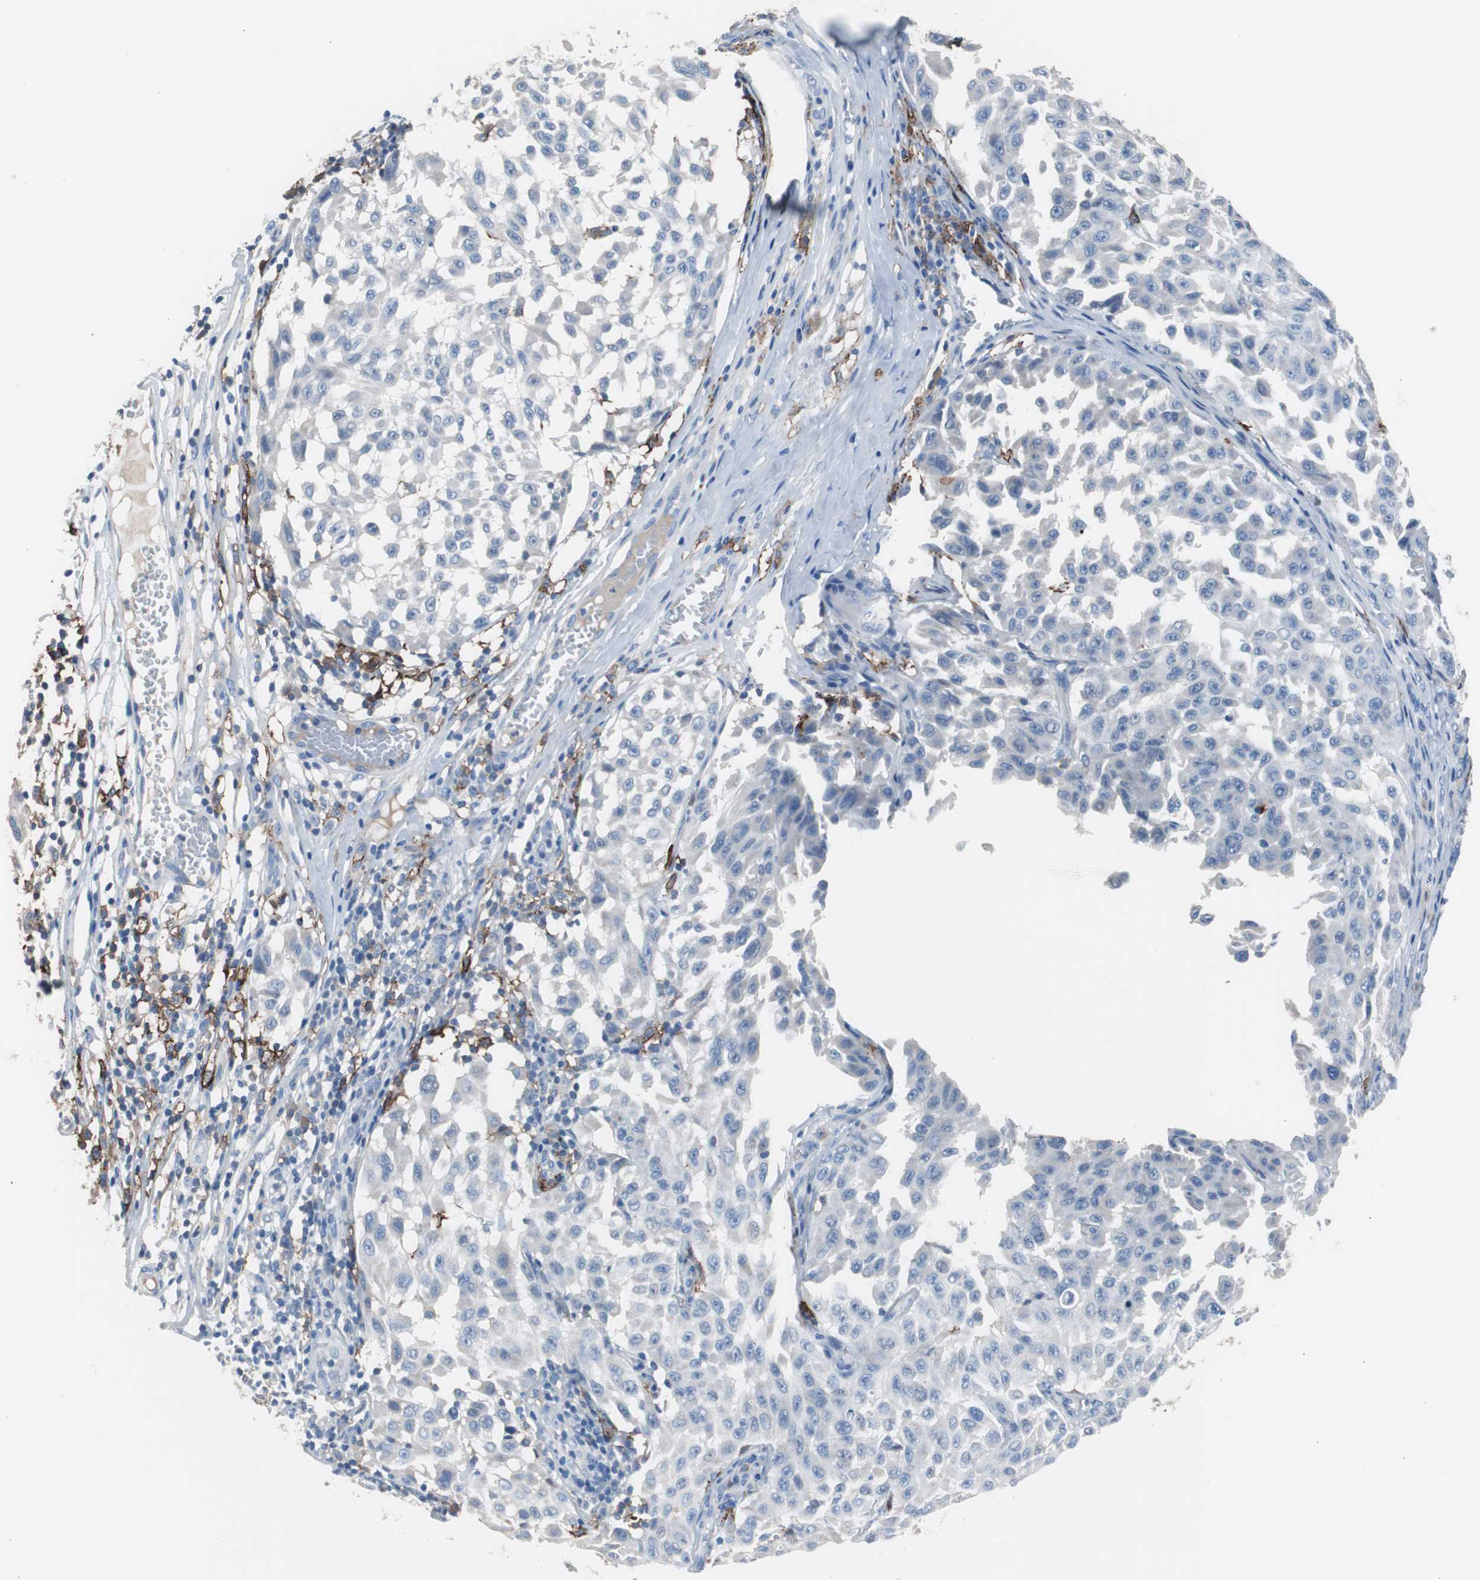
{"staining": {"intensity": "negative", "quantity": "none", "location": "none"}, "tissue": "melanoma", "cell_type": "Tumor cells", "image_type": "cancer", "snomed": [{"axis": "morphology", "description": "Malignant melanoma, NOS"}, {"axis": "topography", "description": "Skin"}], "caption": "DAB (3,3'-diaminobenzidine) immunohistochemical staining of malignant melanoma displays no significant staining in tumor cells.", "gene": "FCGR2B", "patient": {"sex": "male", "age": 30}}